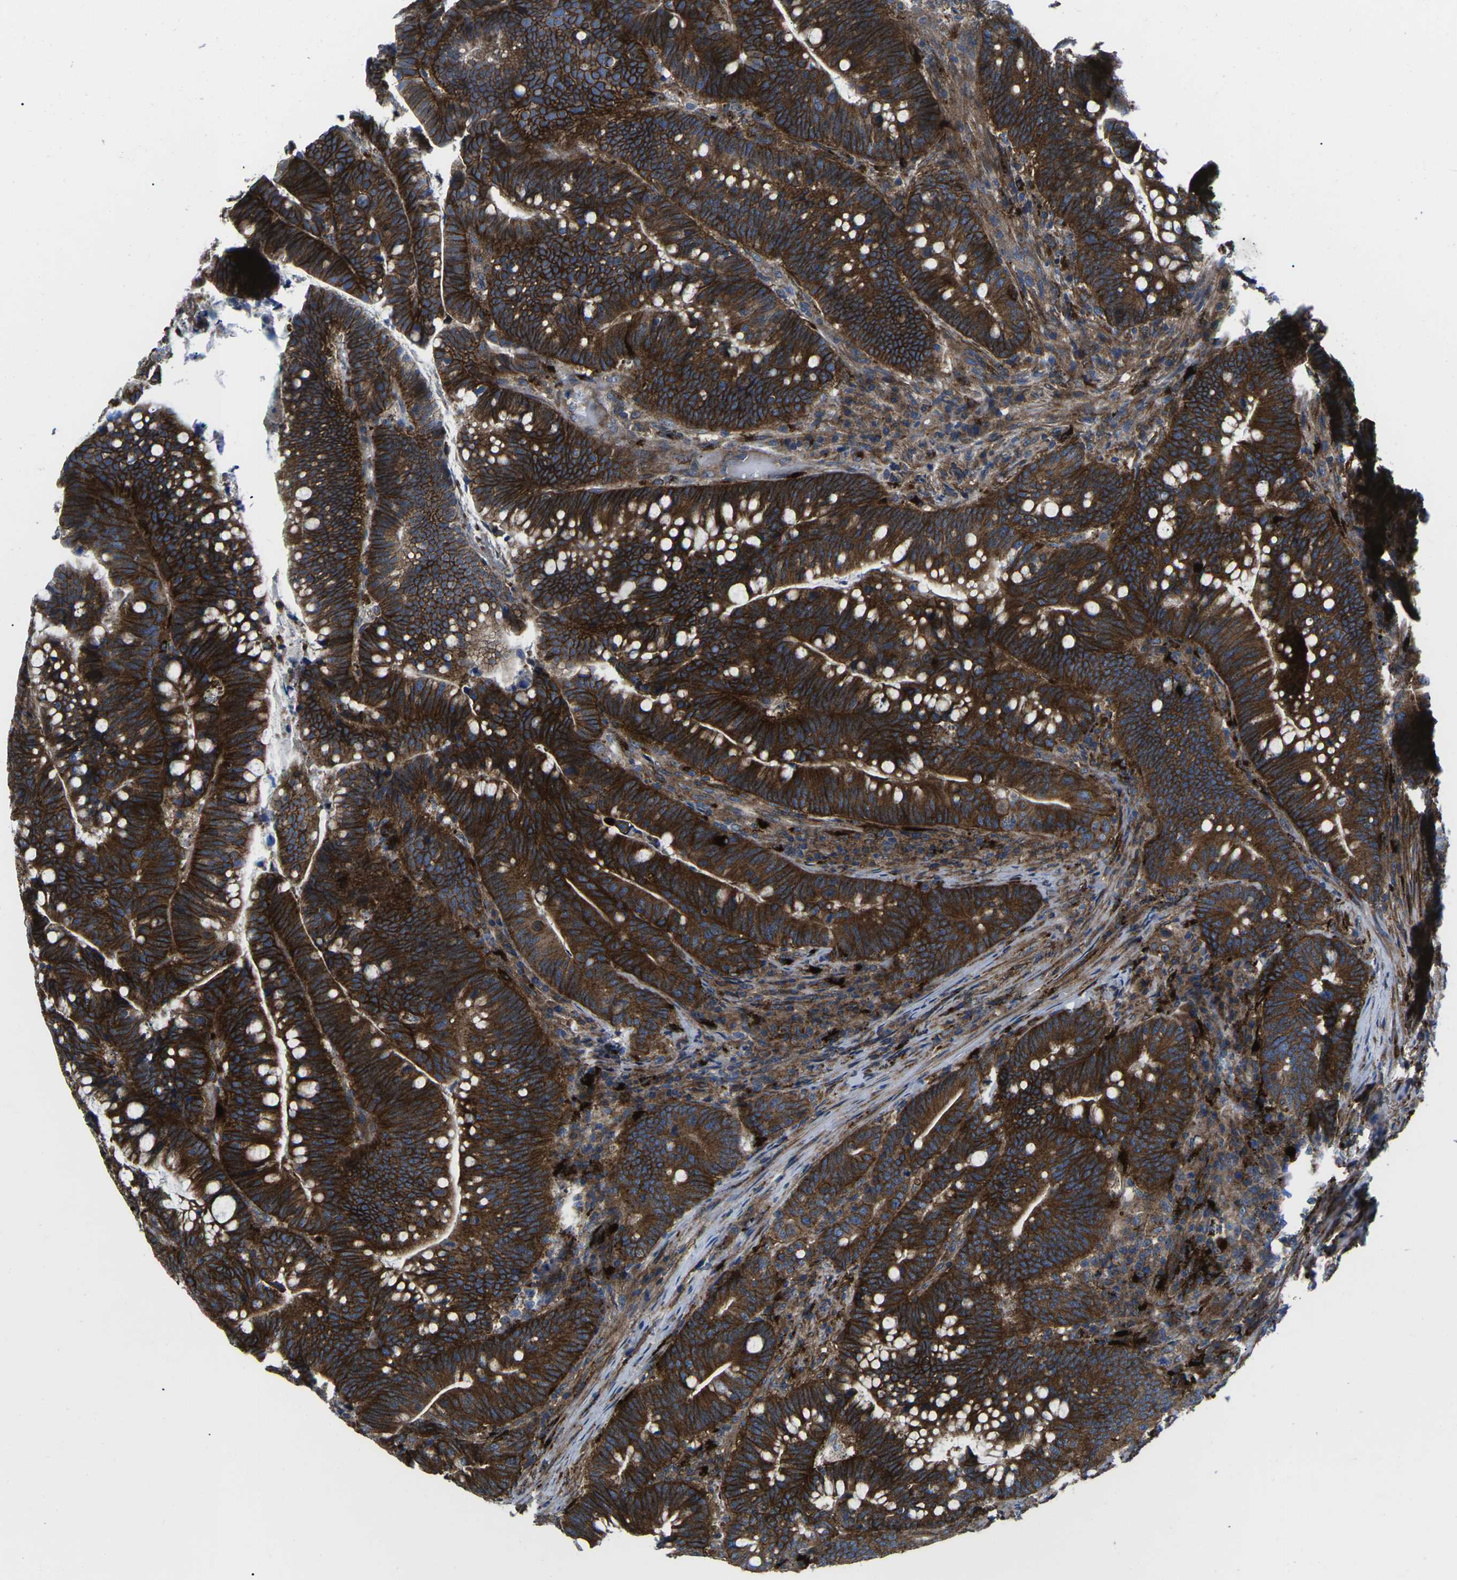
{"staining": {"intensity": "strong", "quantity": ">75%", "location": "cytoplasmic/membranous"}, "tissue": "colorectal cancer", "cell_type": "Tumor cells", "image_type": "cancer", "snomed": [{"axis": "morphology", "description": "Normal tissue, NOS"}, {"axis": "morphology", "description": "Adenocarcinoma, NOS"}, {"axis": "topography", "description": "Colon"}], "caption": "DAB (3,3'-diaminobenzidine) immunohistochemical staining of adenocarcinoma (colorectal) reveals strong cytoplasmic/membranous protein staining in approximately >75% of tumor cells.", "gene": "DLG1", "patient": {"sex": "female", "age": 66}}